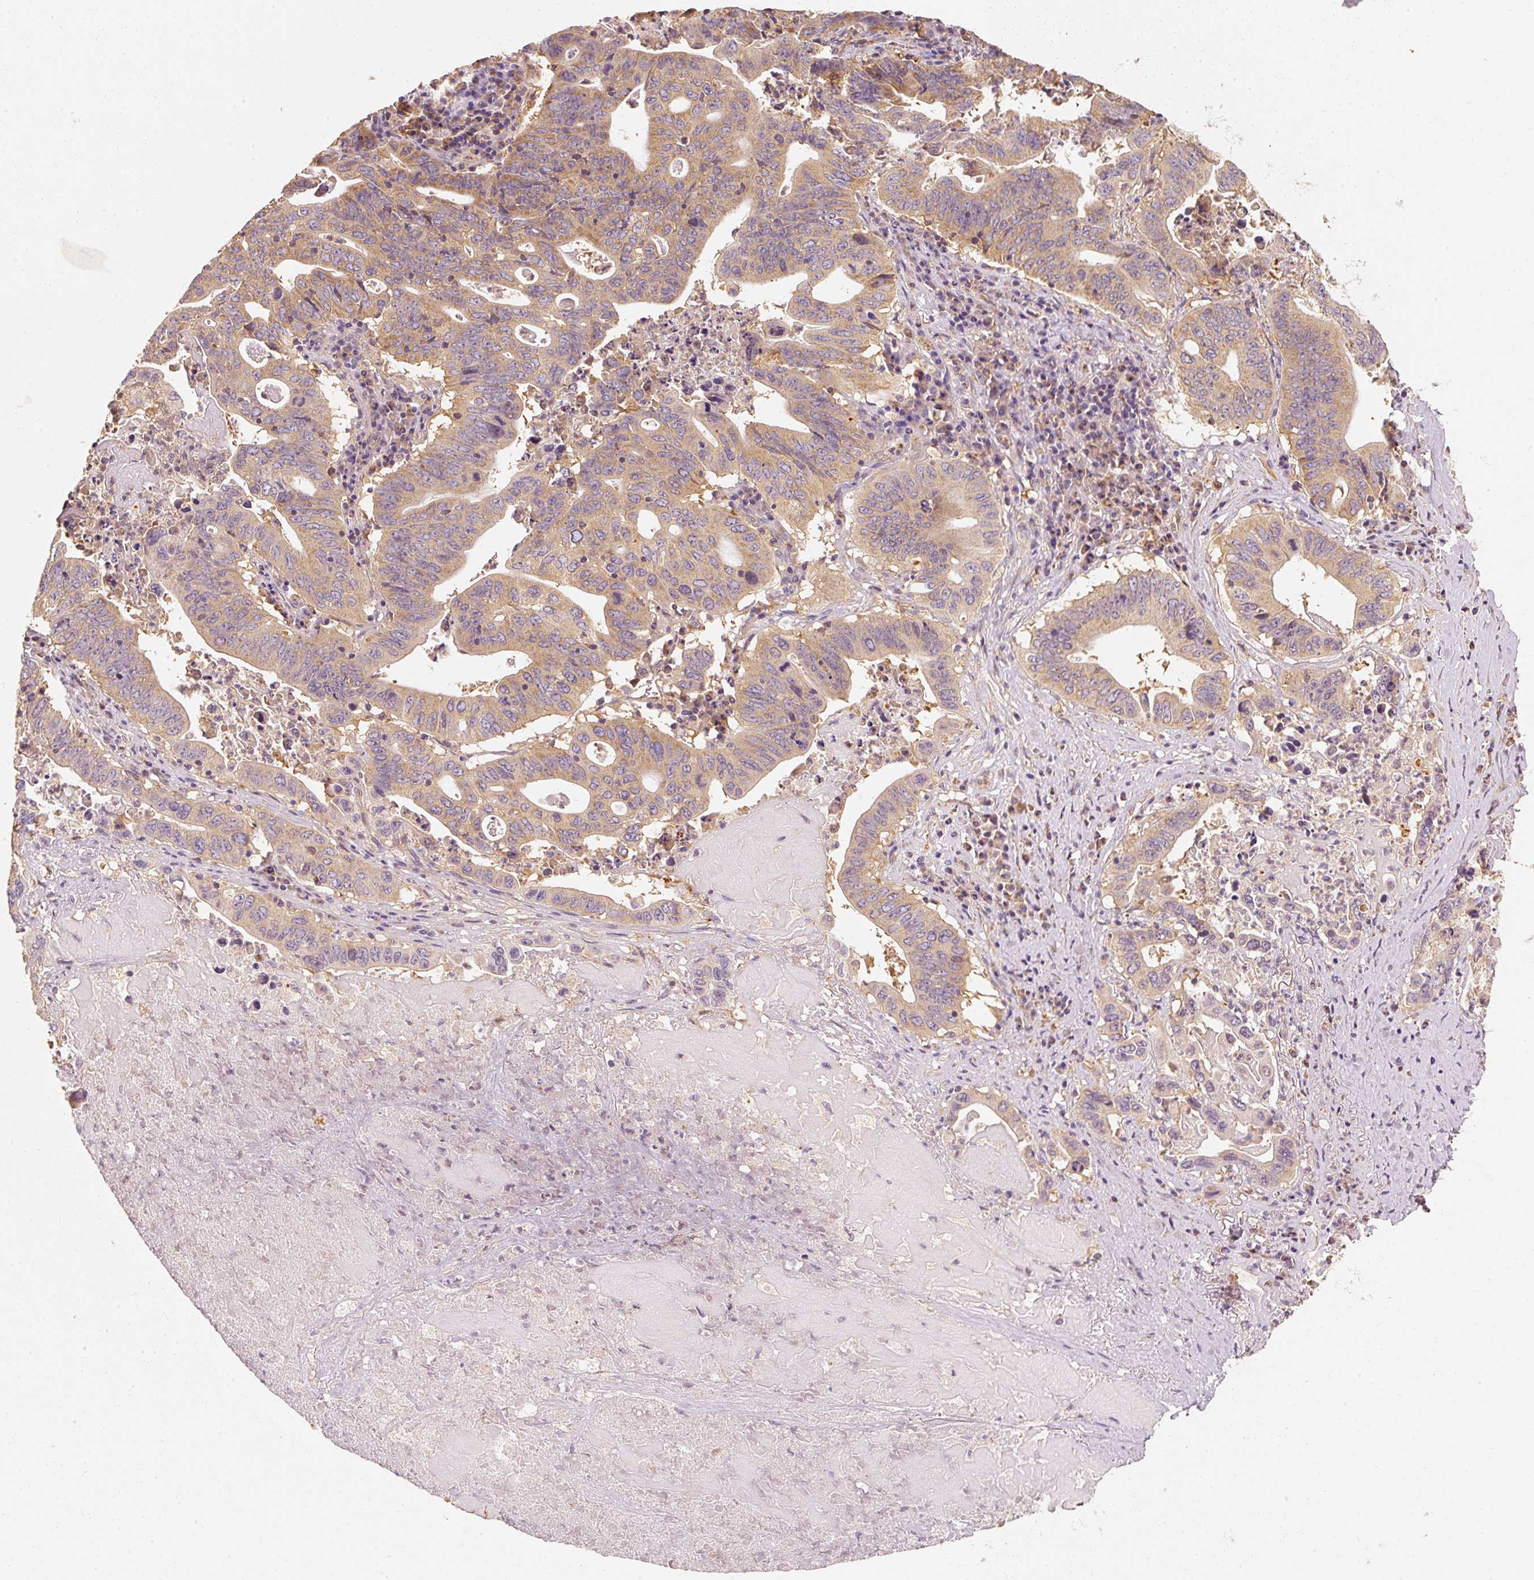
{"staining": {"intensity": "weak", "quantity": ">75%", "location": "cytoplasmic/membranous"}, "tissue": "lung cancer", "cell_type": "Tumor cells", "image_type": "cancer", "snomed": [{"axis": "morphology", "description": "Adenocarcinoma, NOS"}, {"axis": "topography", "description": "Lung"}], "caption": "Human lung cancer (adenocarcinoma) stained with a protein marker shows weak staining in tumor cells.", "gene": "TOMM40", "patient": {"sex": "female", "age": 60}}